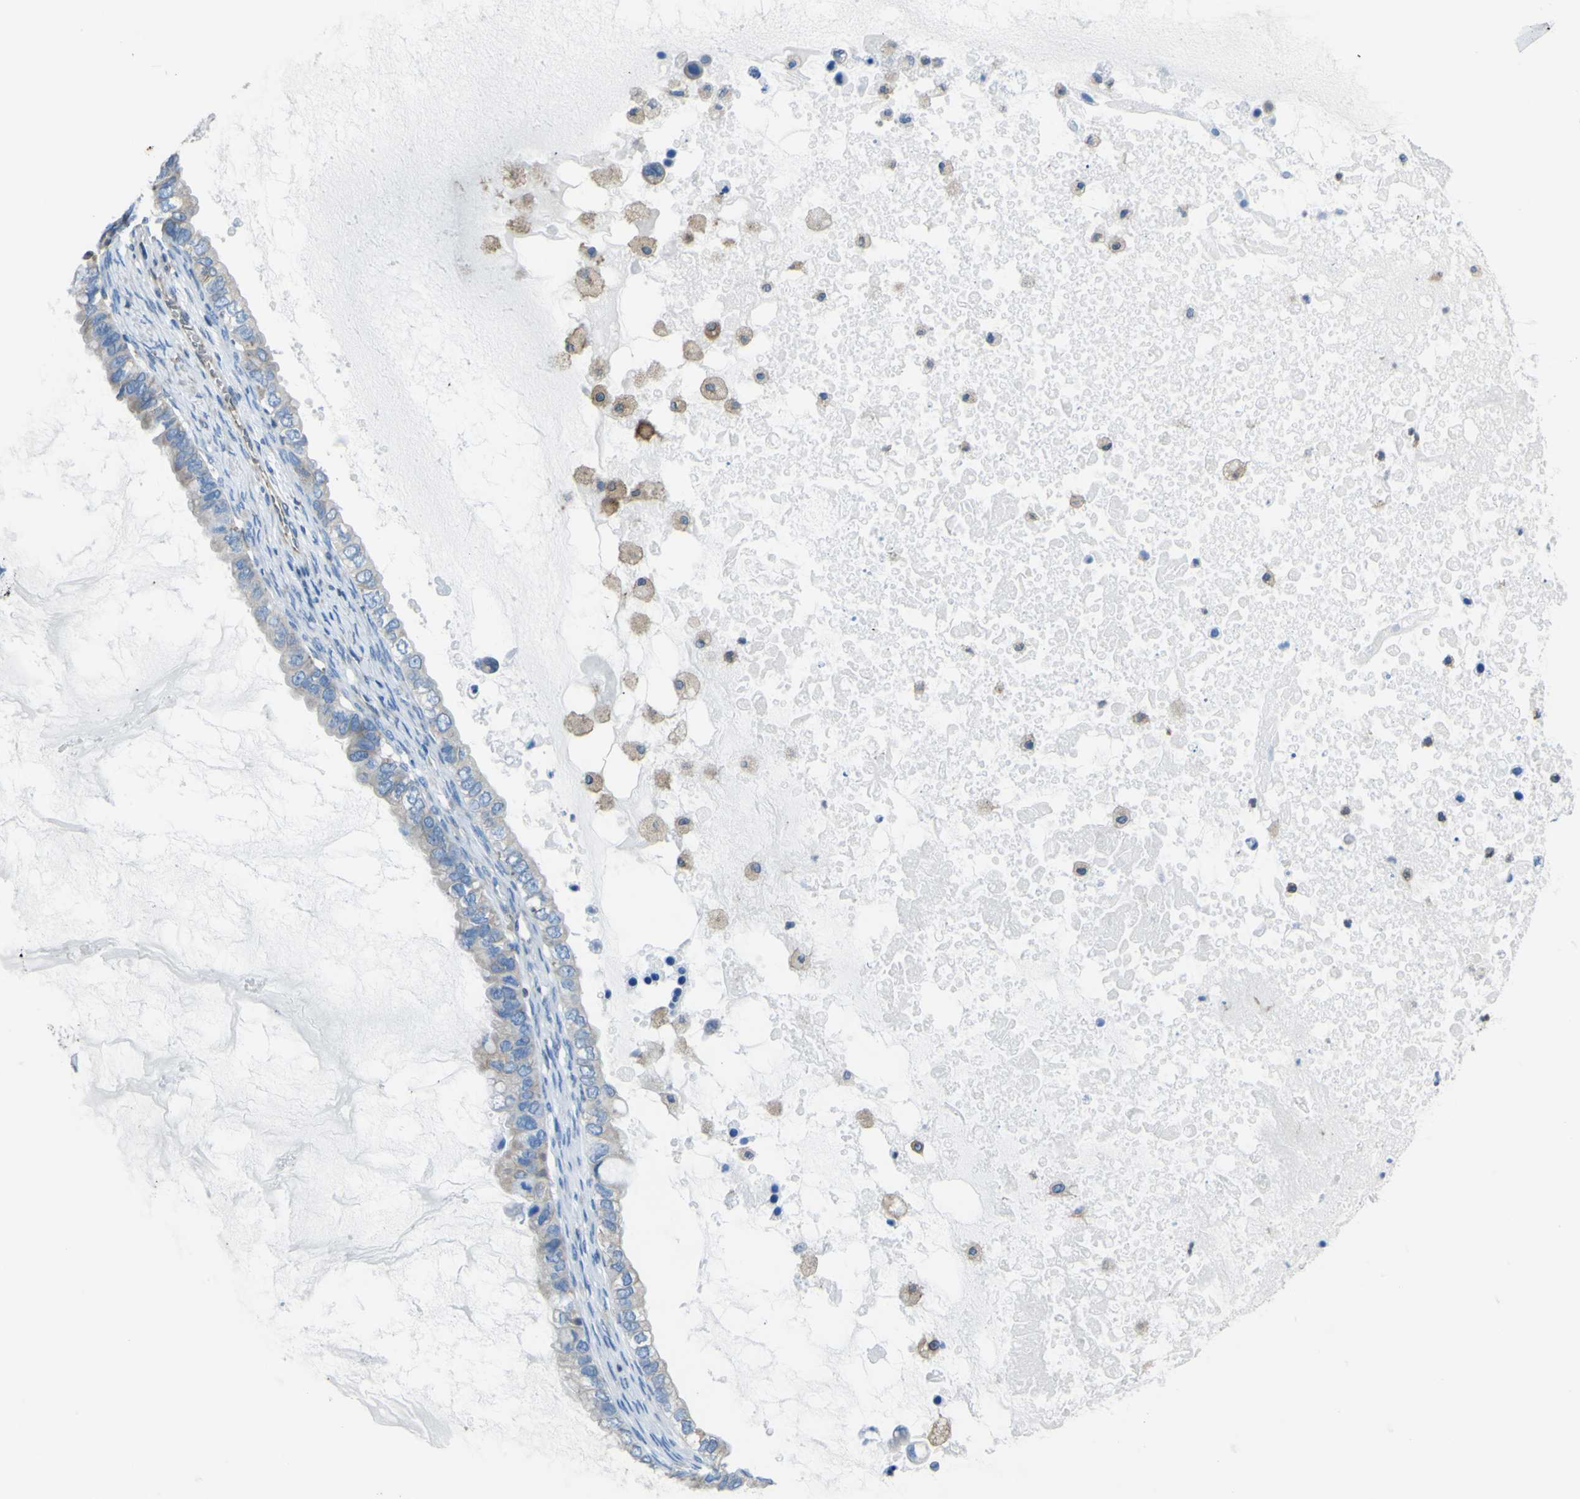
{"staining": {"intensity": "moderate", "quantity": "25%-75%", "location": "cytoplasmic/membranous"}, "tissue": "ovarian cancer", "cell_type": "Tumor cells", "image_type": "cancer", "snomed": [{"axis": "morphology", "description": "Cystadenocarcinoma, mucinous, NOS"}, {"axis": "topography", "description": "Ovary"}], "caption": "Immunohistochemical staining of human mucinous cystadenocarcinoma (ovarian) displays moderate cytoplasmic/membranous protein expression in approximately 25%-75% of tumor cells.", "gene": "STIM1", "patient": {"sex": "female", "age": 80}}